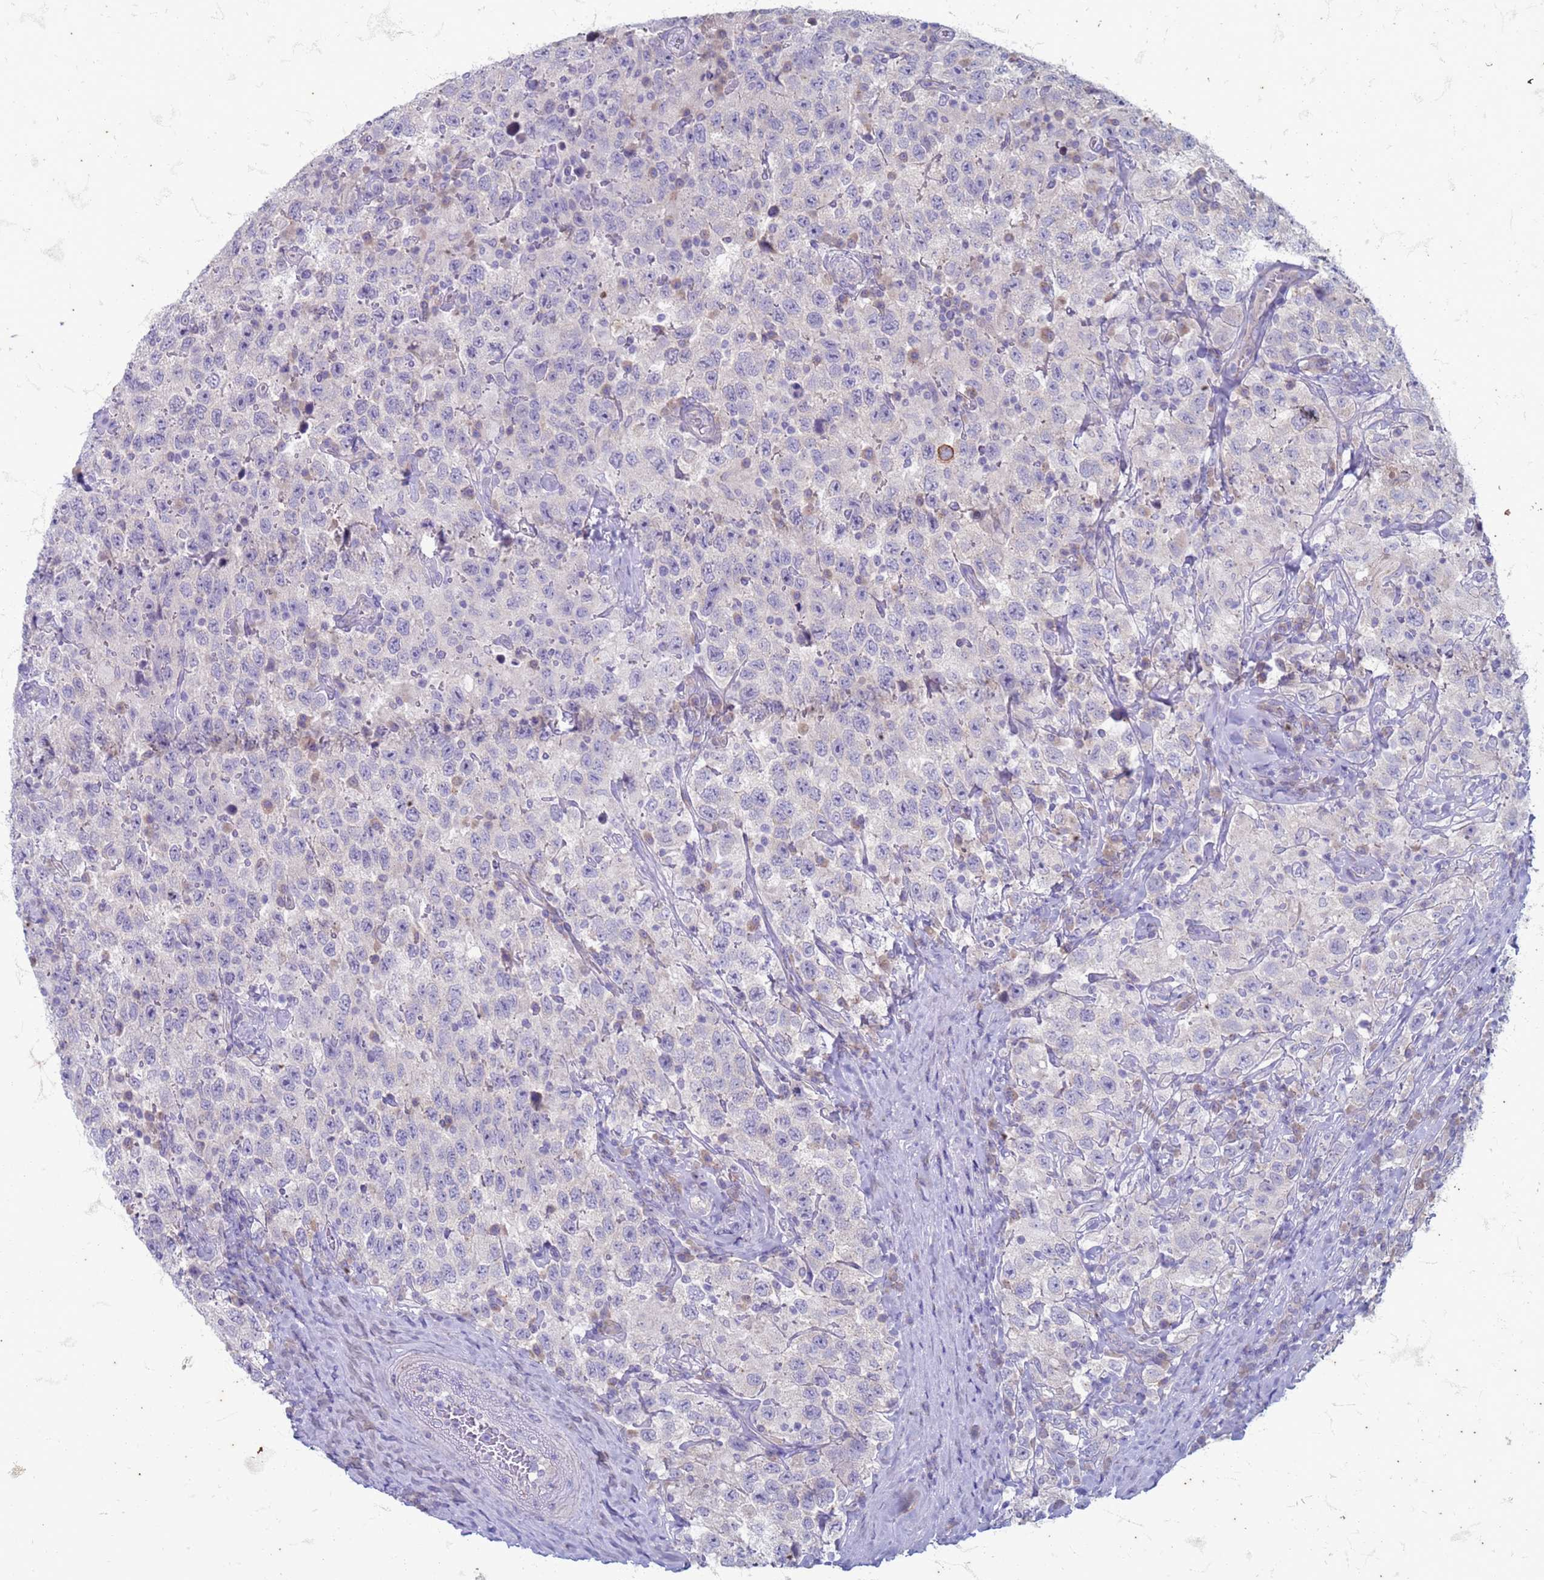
{"staining": {"intensity": "negative", "quantity": "none", "location": "none"}, "tissue": "testis cancer", "cell_type": "Tumor cells", "image_type": "cancer", "snomed": [{"axis": "morphology", "description": "Seminoma, NOS"}, {"axis": "topography", "description": "Testis"}], "caption": "IHC histopathology image of neoplastic tissue: human testis cancer stained with DAB (3,3'-diaminobenzidine) exhibits no significant protein expression in tumor cells.", "gene": "SUCO", "patient": {"sex": "male", "age": 41}}